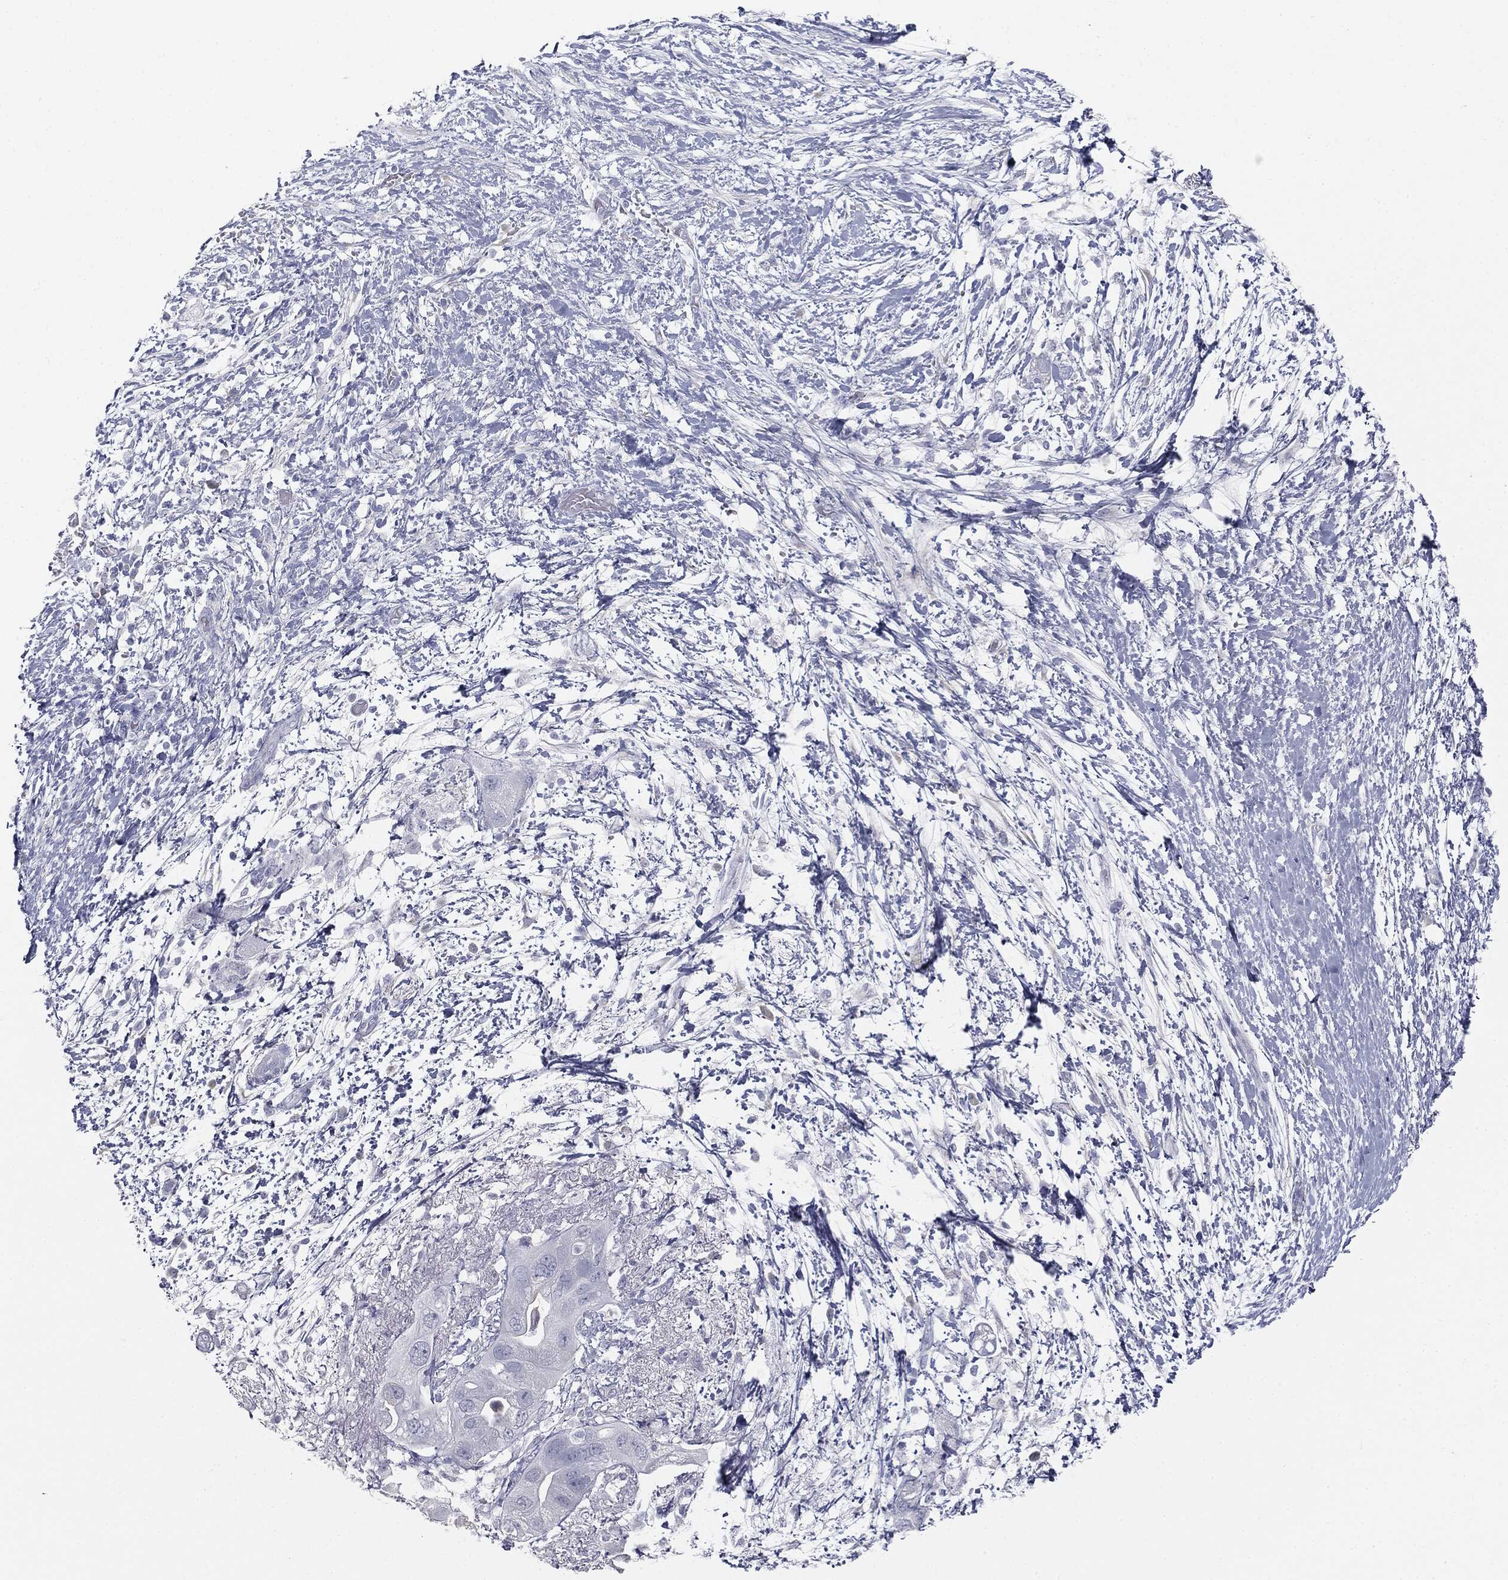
{"staining": {"intensity": "negative", "quantity": "none", "location": "none"}, "tissue": "pancreatic cancer", "cell_type": "Tumor cells", "image_type": "cancer", "snomed": [{"axis": "morphology", "description": "Adenocarcinoma, NOS"}, {"axis": "topography", "description": "Pancreas"}], "caption": "Tumor cells are negative for protein expression in human pancreatic cancer.", "gene": "MUC5AC", "patient": {"sex": "female", "age": 72}}